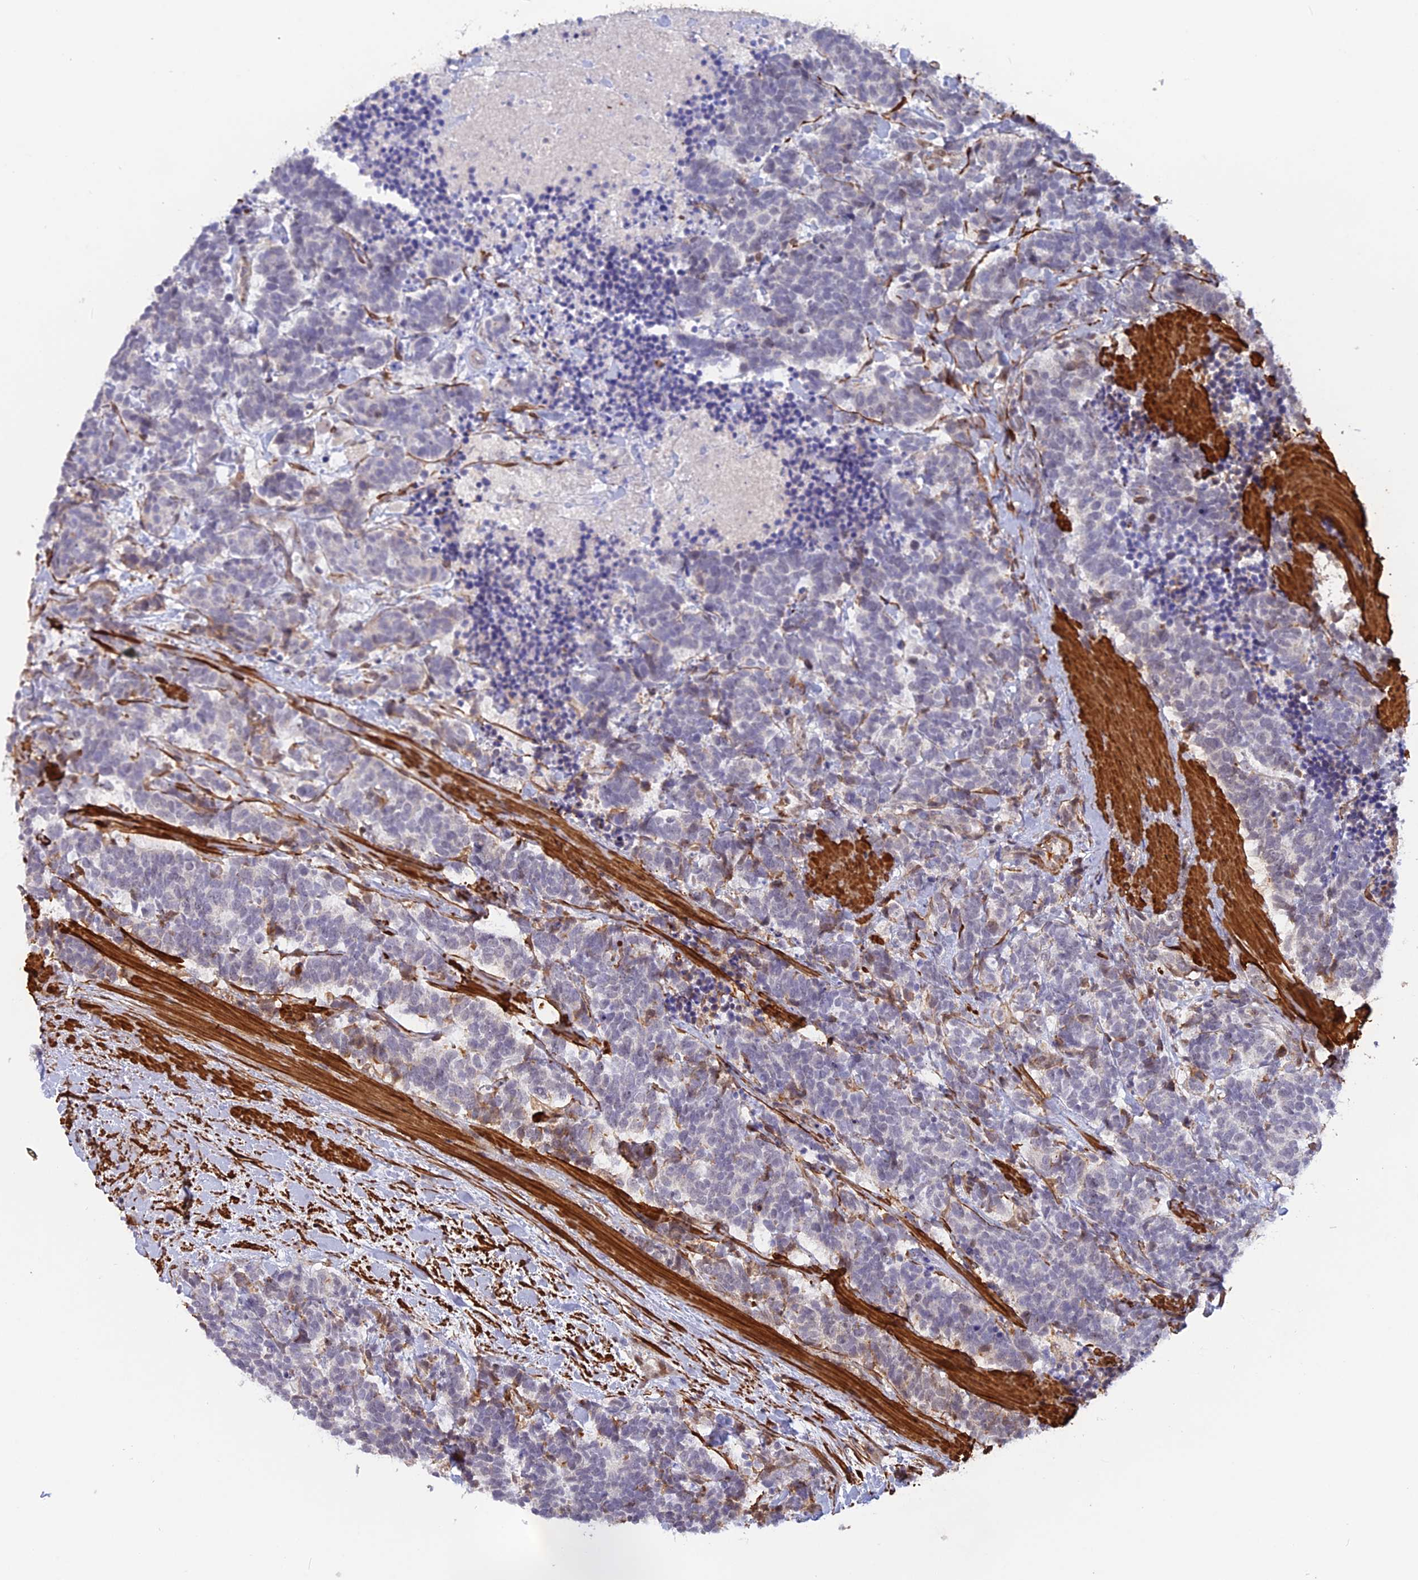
{"staining": {"intensity": "negative", "quantity": "none", "location": "none"}, "tissue": "carcinoid", "cell_type": "Tumor cells", "image_type": "cancer", "snomed": [{"axis": "morphology", "description": "Carcinoma, NOS"}, {"axis": "morphology", "description": "Carcinoid, malignant, NOS"}, {"axis": "topography", "description": "Prostate"}], "caption": "An IHC photomicrograph of carcinoma is shown. There is no staining in tumor cells of carcinoma. (DAB (3,3'-diaminobenzidine) immunohistochemistry with hematoxylin counter stain).", "gene": "CCDC154", "patient": {"sex": "male", "age": 57}}